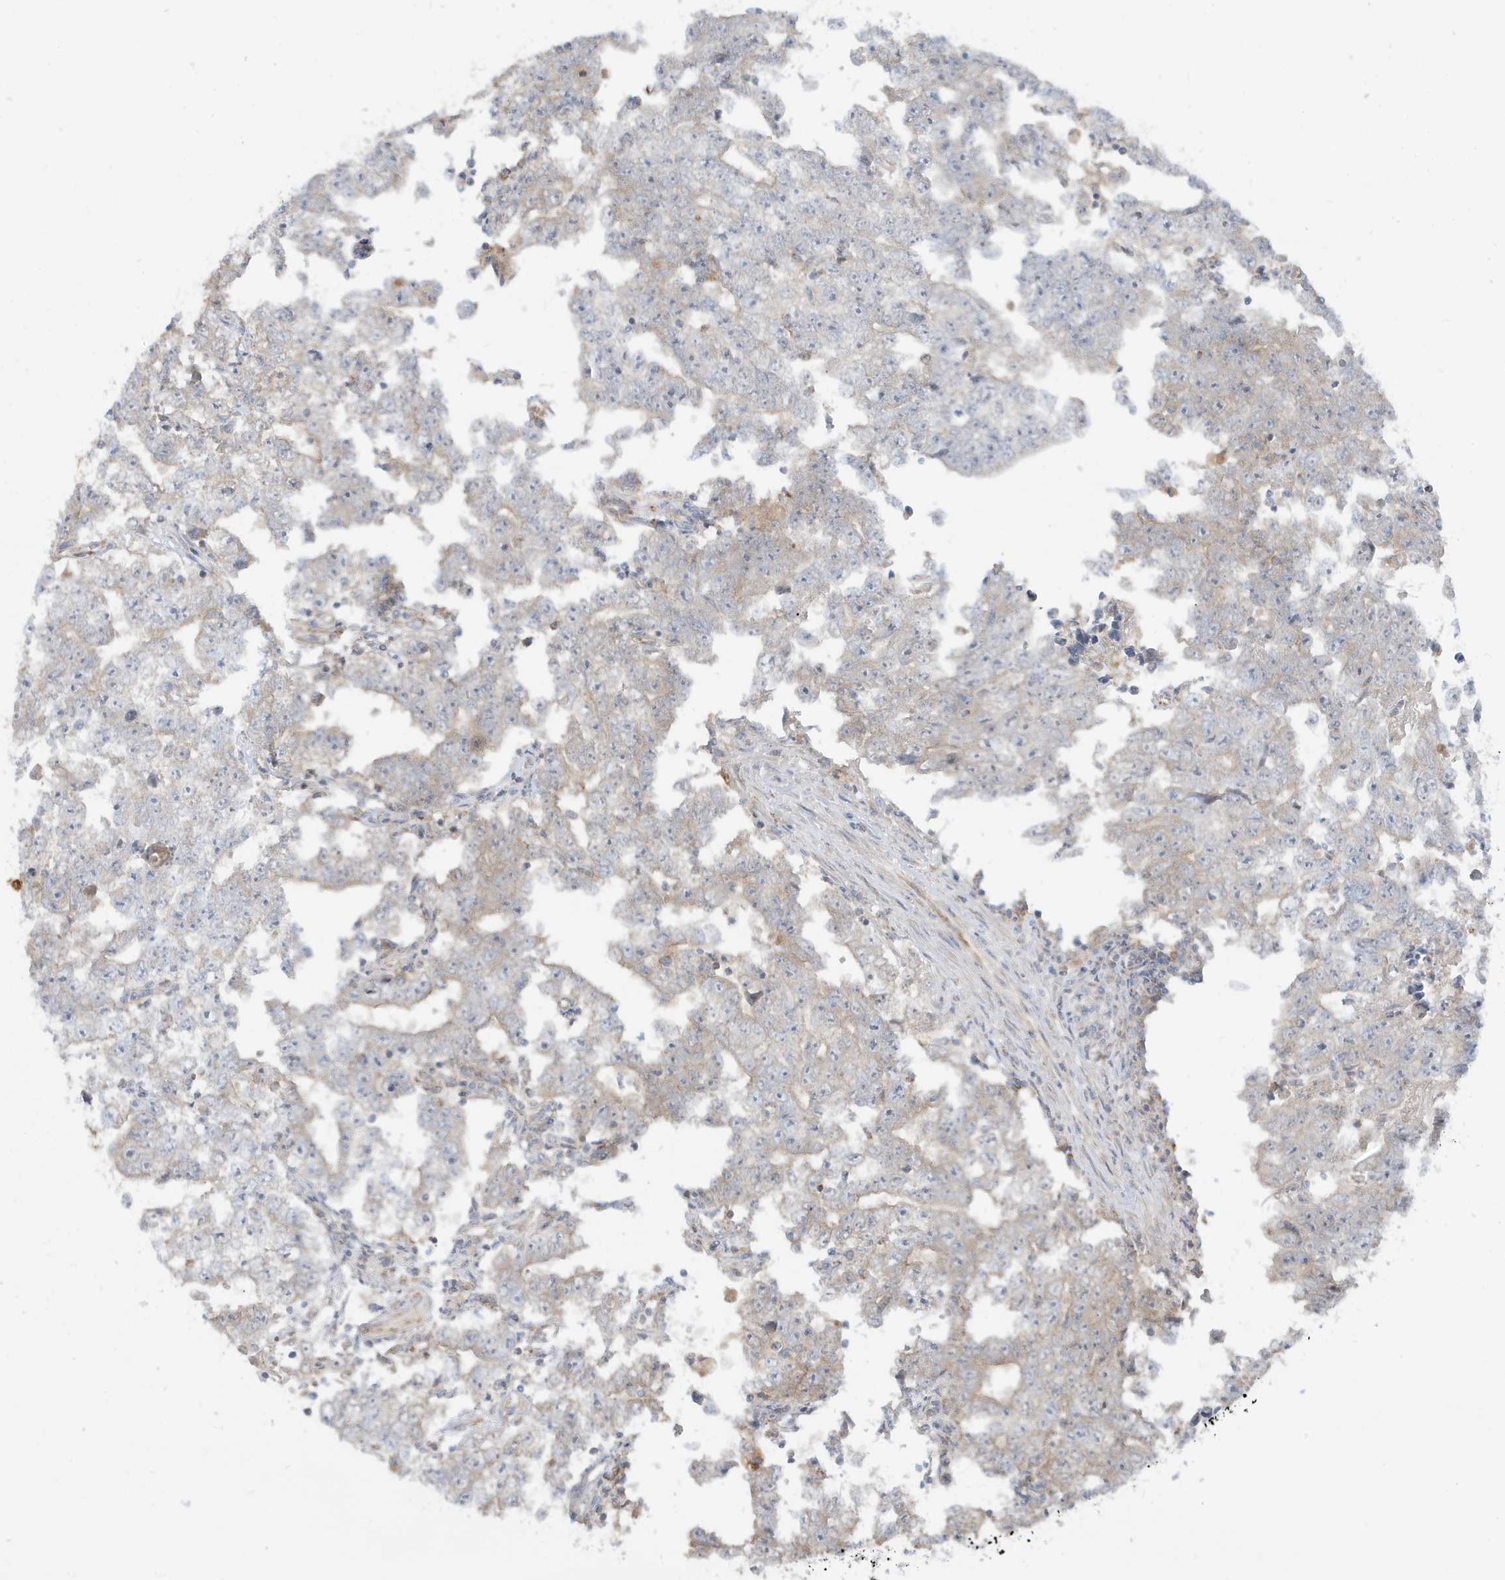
{"staining": {"intensity": "negative", "quantity": "none", "location": "none"}, "tissue": "testis cancer", "cell_type": "Tumor cells", "image_type": "cancer", "snomed": [{"axis": "morphology", "description": "Carcinoma, Embryonal, NOS"}, {"axis": "topography", "description": "Testis"}], "caption": "Protein analysis of embryonal carcinoma (testis) shows no significant staining in tumor cells.", "gene": "IFT57", "patient": {"sex": "male", "age": 25}}